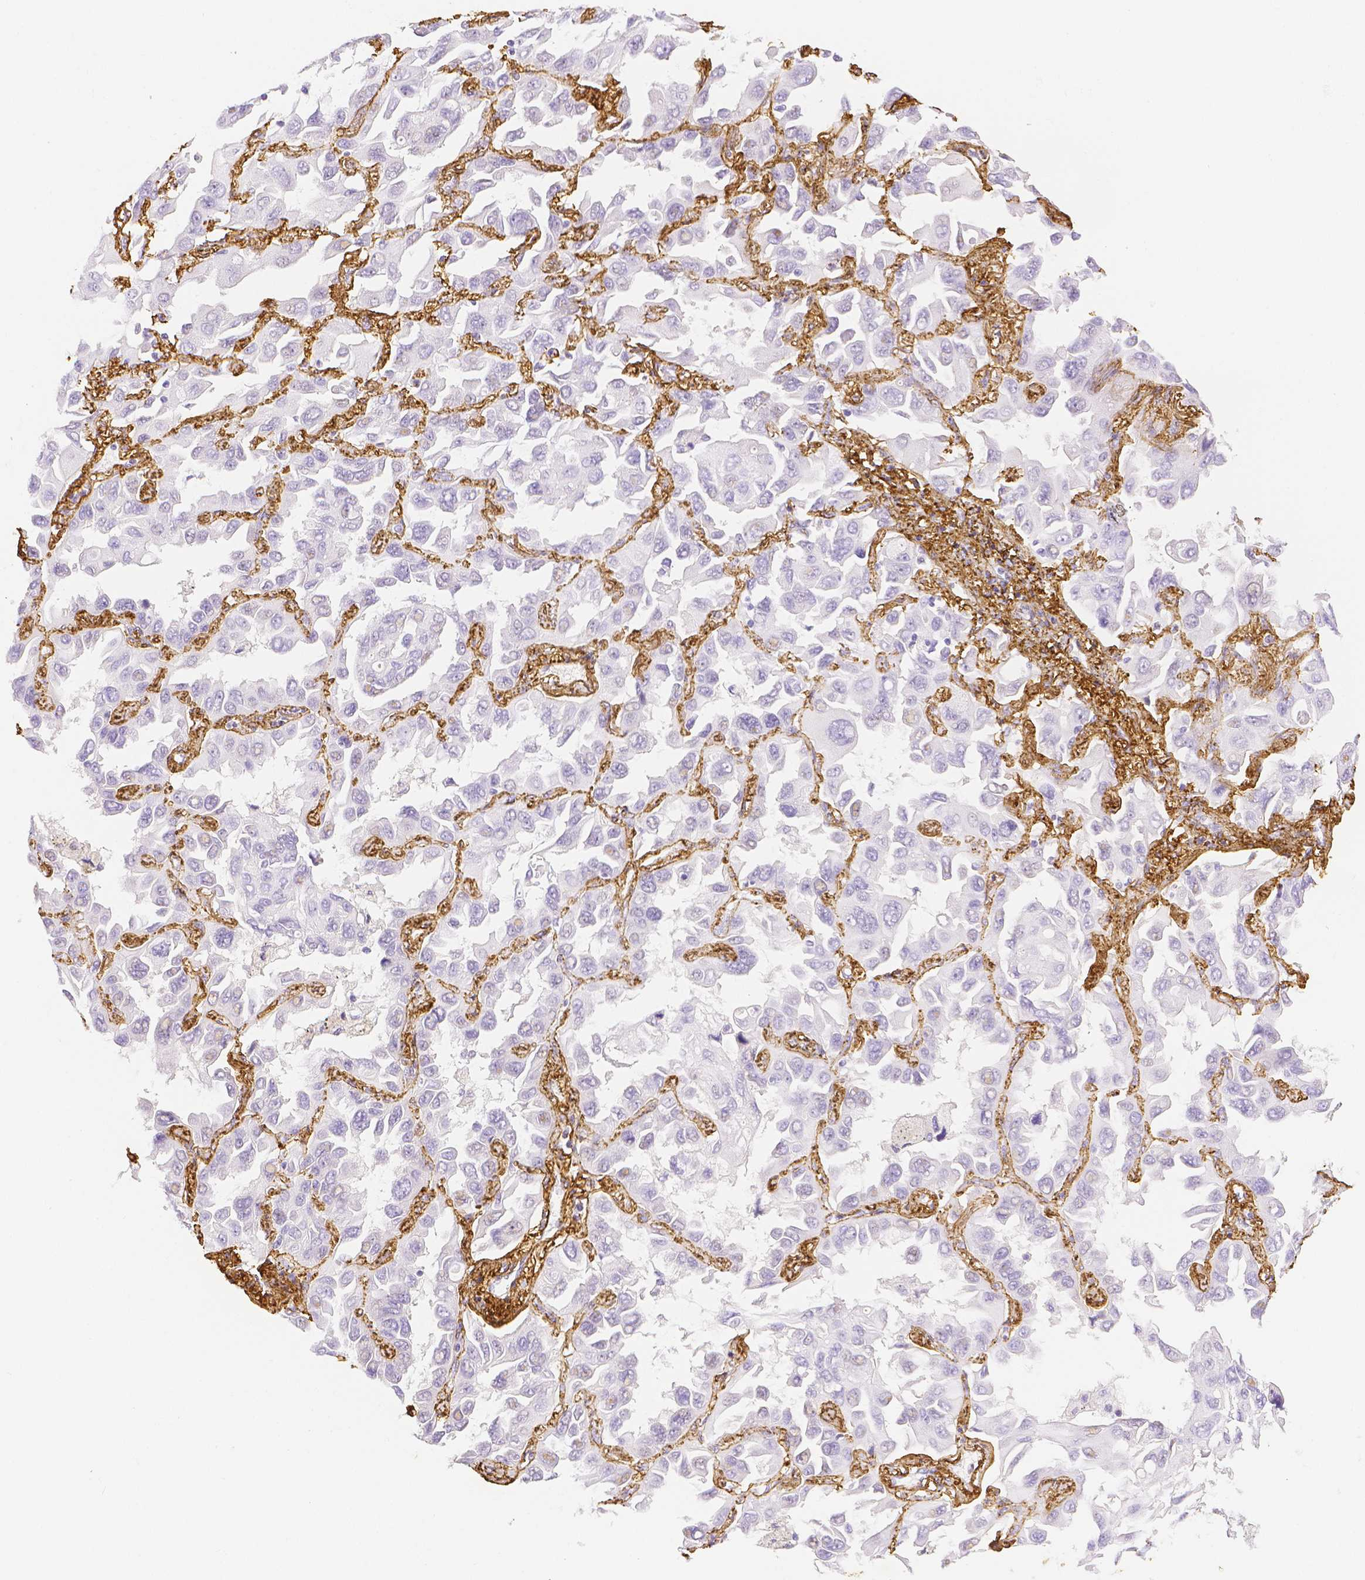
{"staining": {"intensity": "negative", "quantity": "none", "location": "none"}, "tissue": "lung cancer", "cell_type": "Tumor cells", "image_type": "cancer", "snomed": [{"axis": "morphology", "description": "Adenocarcinoma, NOS"}, {"axis": "topography", "description": "Lung"}], "caption": "This is a image of immunohistochemistry staining of adenocarcinoma (lung), which shows no staining in tumor cells. (DAB IHC, high magnification).", "gene": "FBN1", "patient": {"sex": "male", "age": 64}}